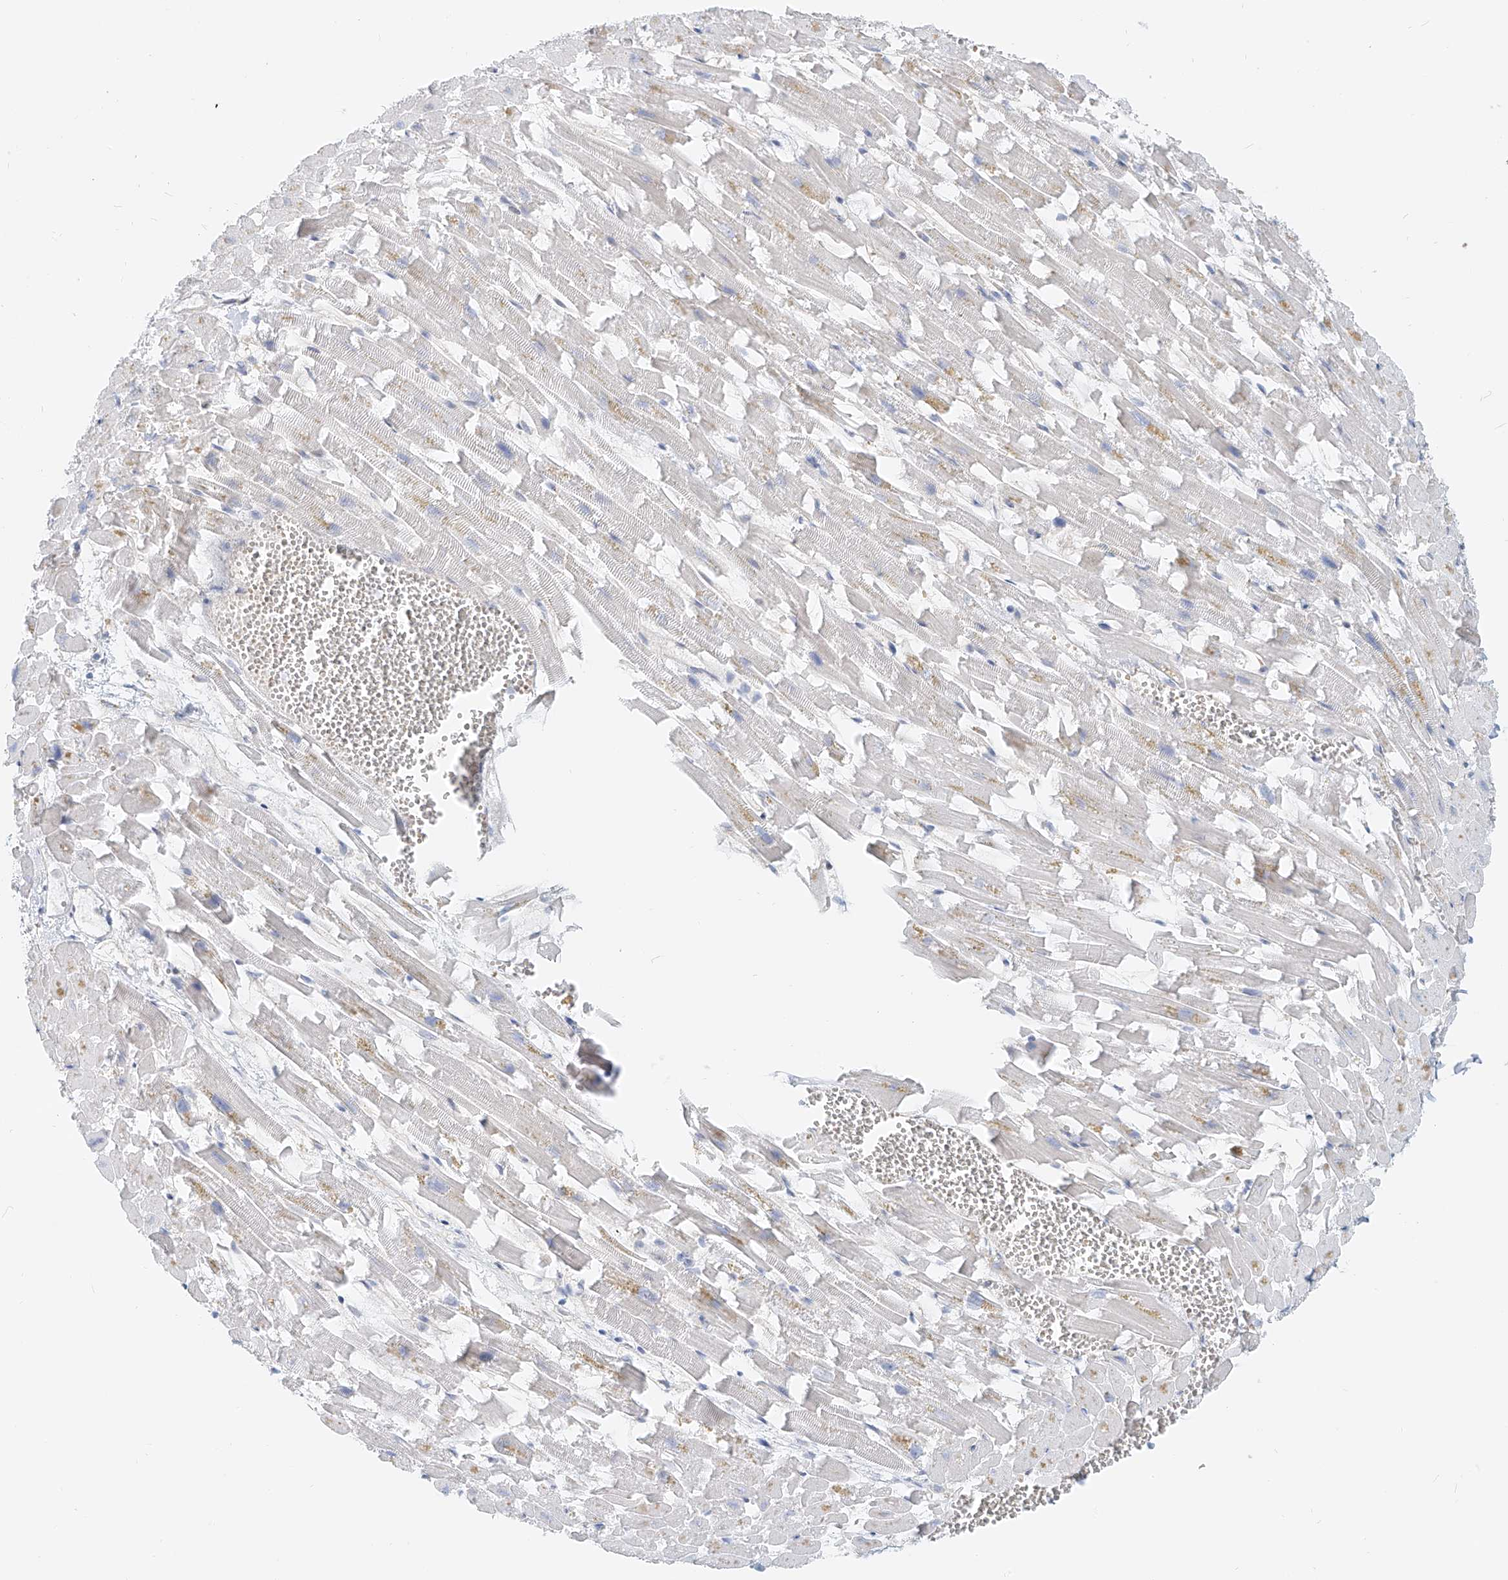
{"staining": {"intensity": "moderate", "quantity": "<25%", "location": "nuclear"}, "tissue": "heart muscle", "cell_type": "Cardiomyocytes", "image_type": "normal", "snomed": [{"axis": "morphology", "description": "Normal tissue, NOS"}, {"axis": "topography", "description": "Heart"}], "caption": "A micrograph of heart muscle stained for a protein demonstrates moderate nuclear brown staining in cardiomyocytes.", "gene": "SASH1", "patient": {"sex": "female", "age": 64}}